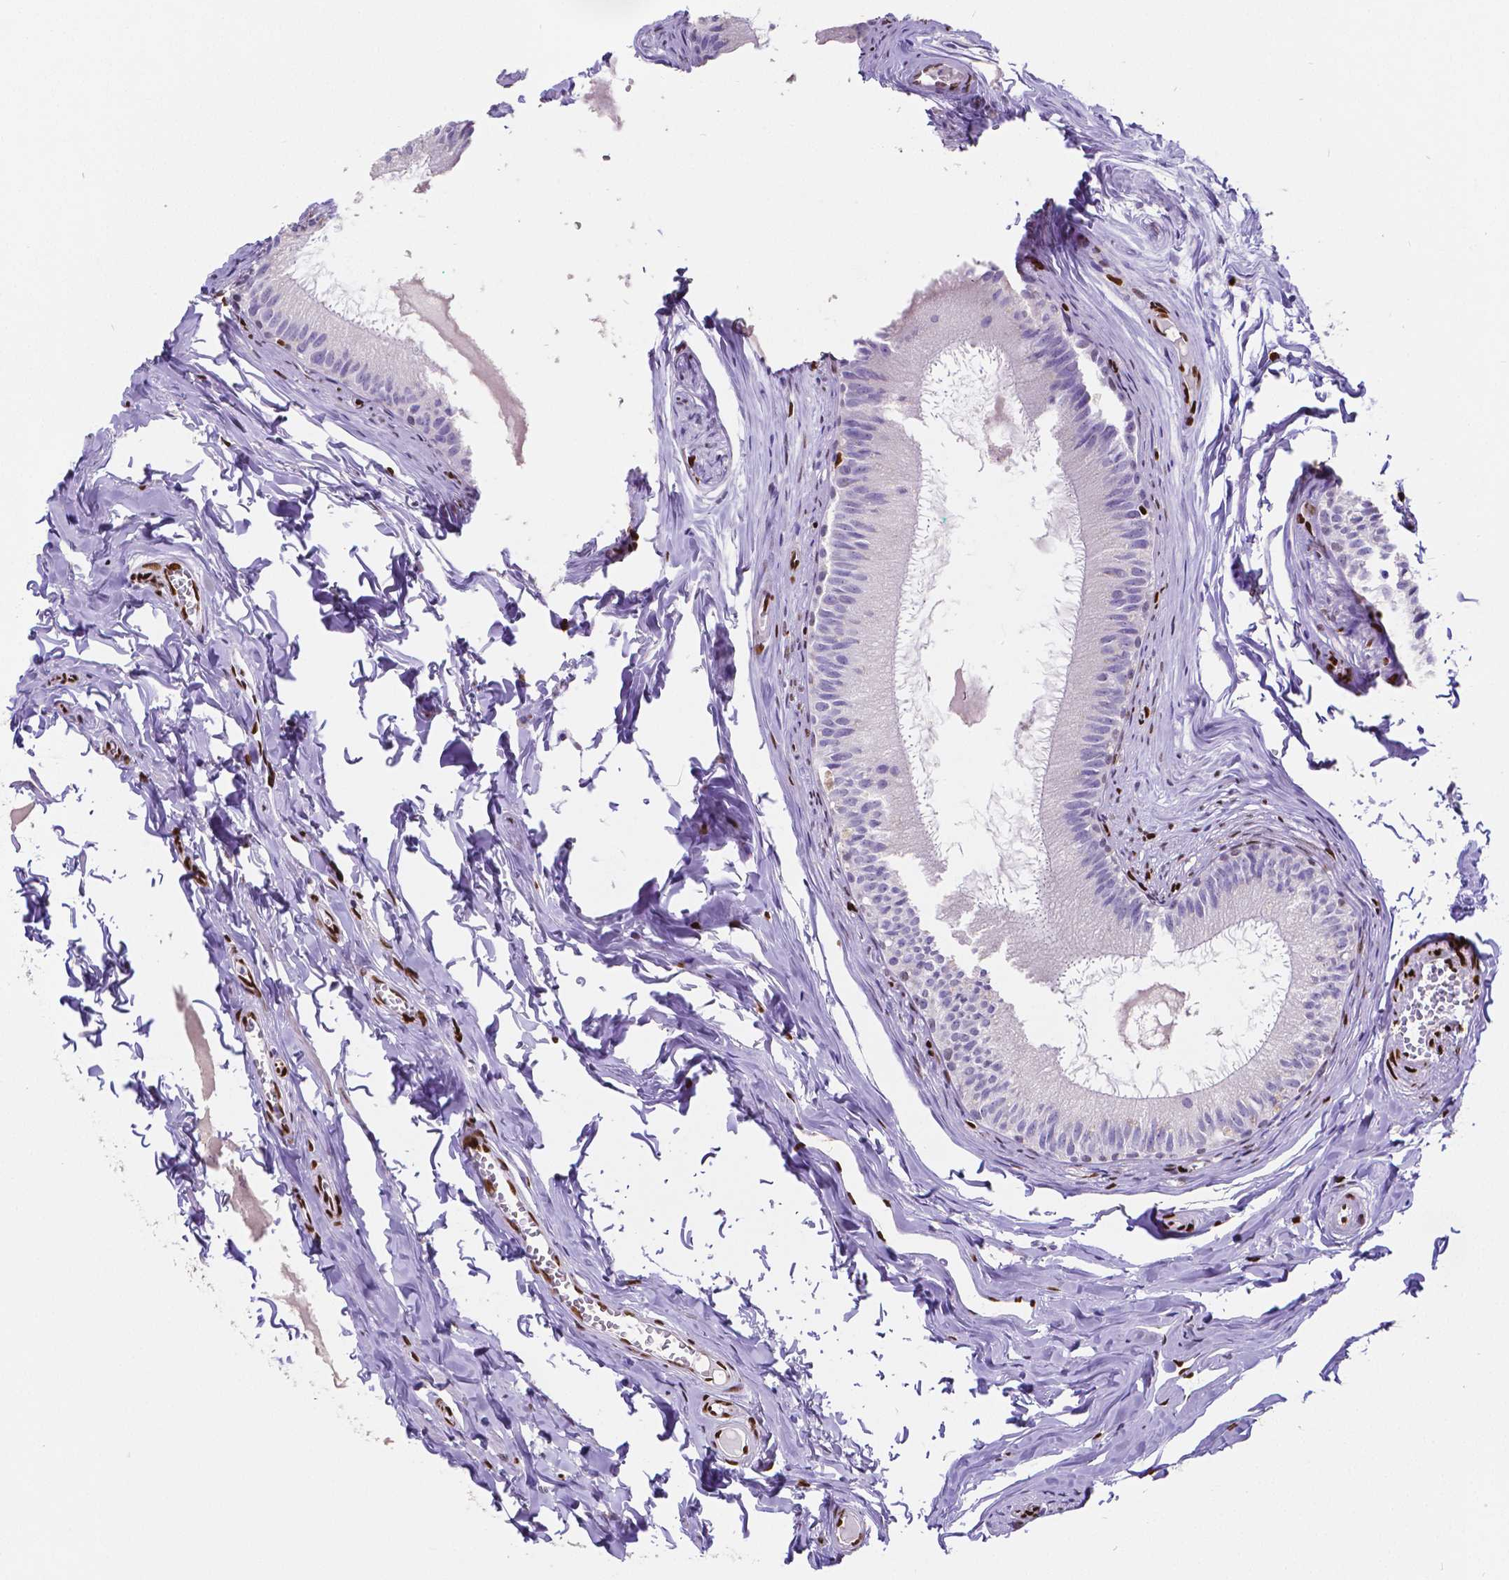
{"staining": {"intensity": "negative", "quantity": "none", "location": "none"}, "tissue": "epididymis", "cell_type": "Glandular cells", "image_type": "normal", "snomed": [{"axis": "morphology", "description": "Normal tissue, NOS"}, {"axis": "topography", "description": "Epididymis"}], "caption": "This is an immunohistochemistry (IHC) photomicrograph of benign epididymis. There is no expression in glandular cells.", "gene": "MEF2C", "patient": {"sex": "male", "age": 45}}